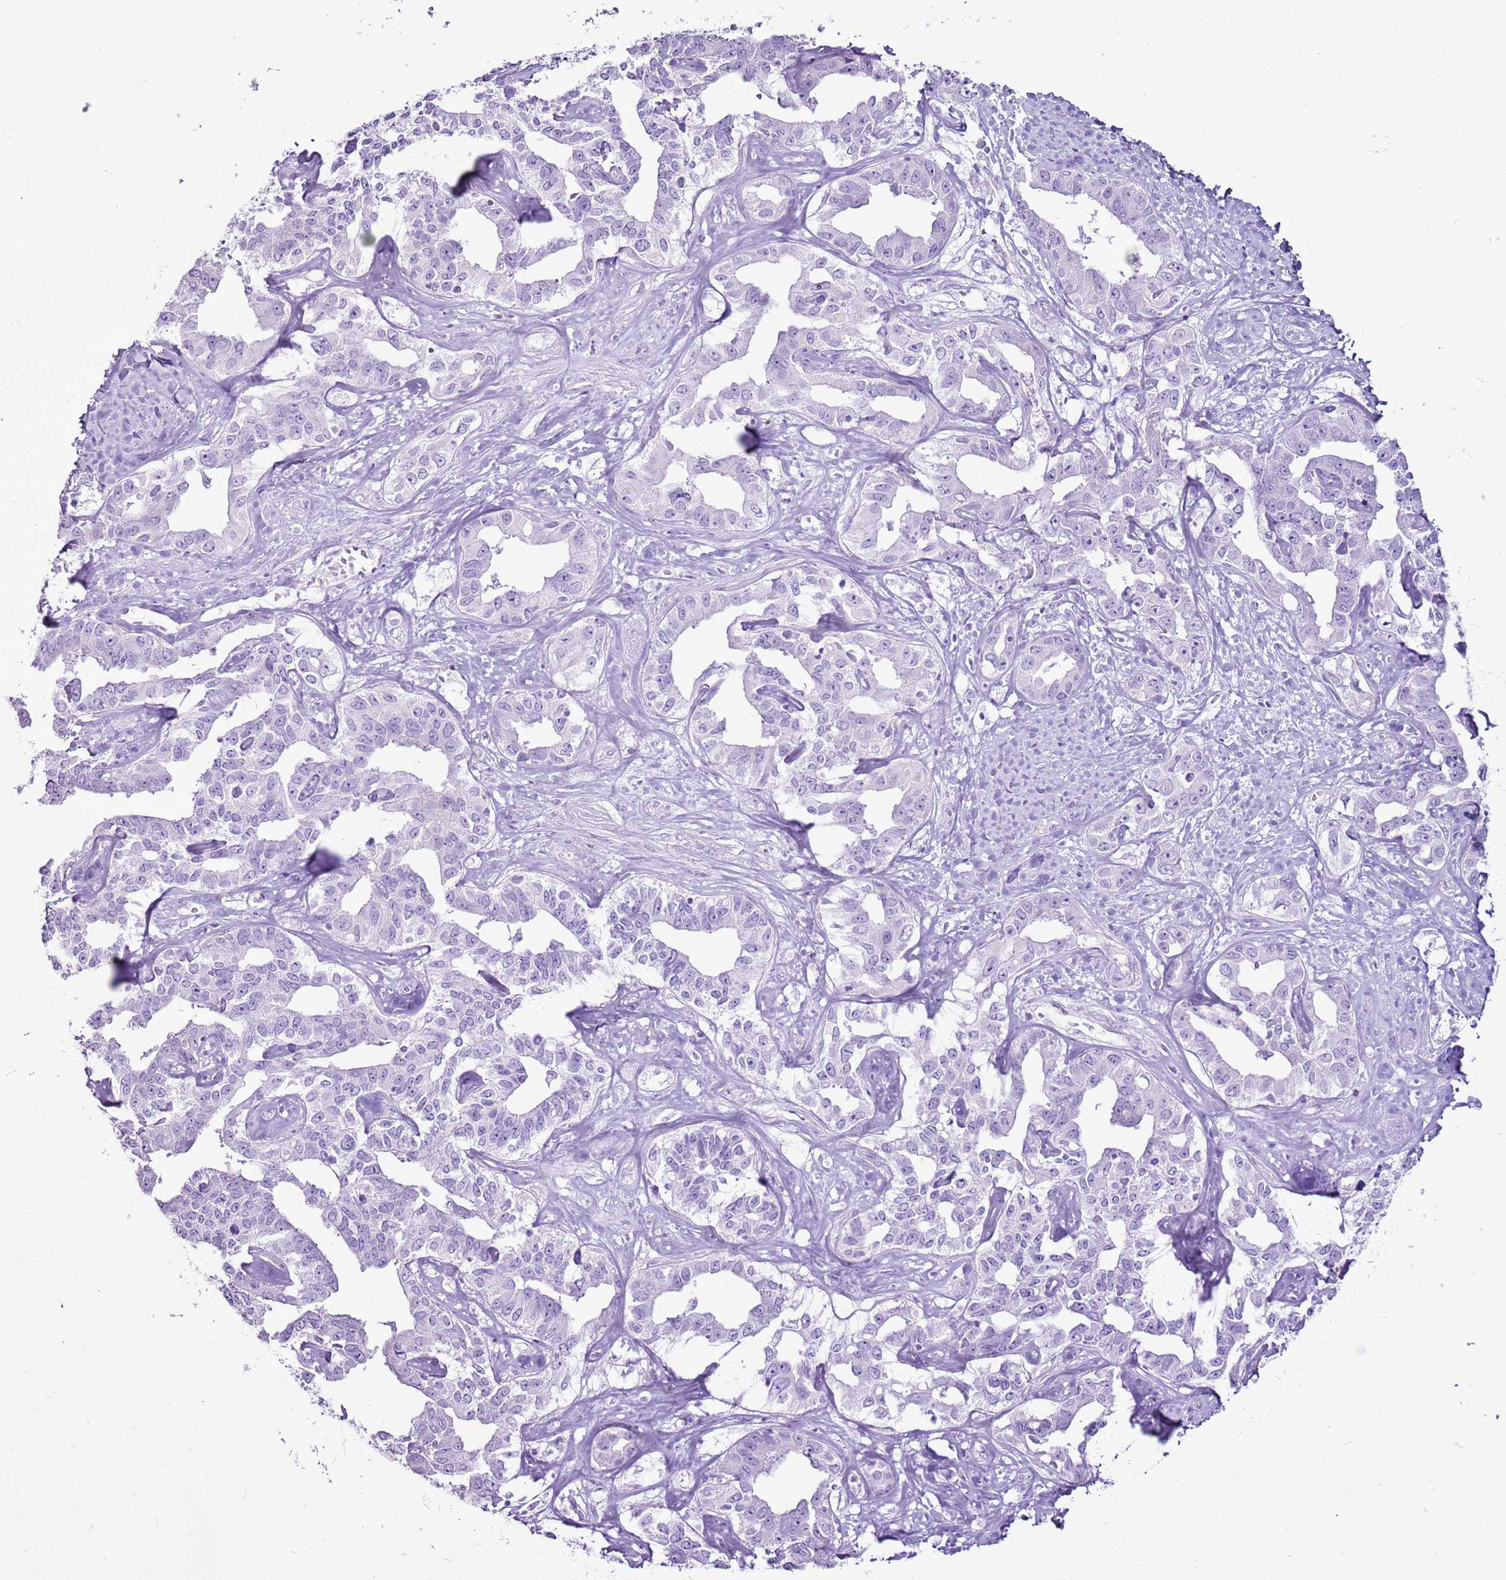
{"staining": {"intensity": "negative", "quantity": "none", "location": "none"}, "tissue": "liver cancer", "cell_type": "Tumor cells", "image_type": "cancer", "snomed": [{"axis": "morphology", "description": "Cholangiocarcinoma"}, {"axis": "topography", "description": "Liver"}], "caption": "A photomicrograph of cholangiocarcinoma (liver) stained for a protein demonstrates no brown staining in tumor cells.", "gene": "CNFN", "patient": {"sex": "male", "age": 59}}